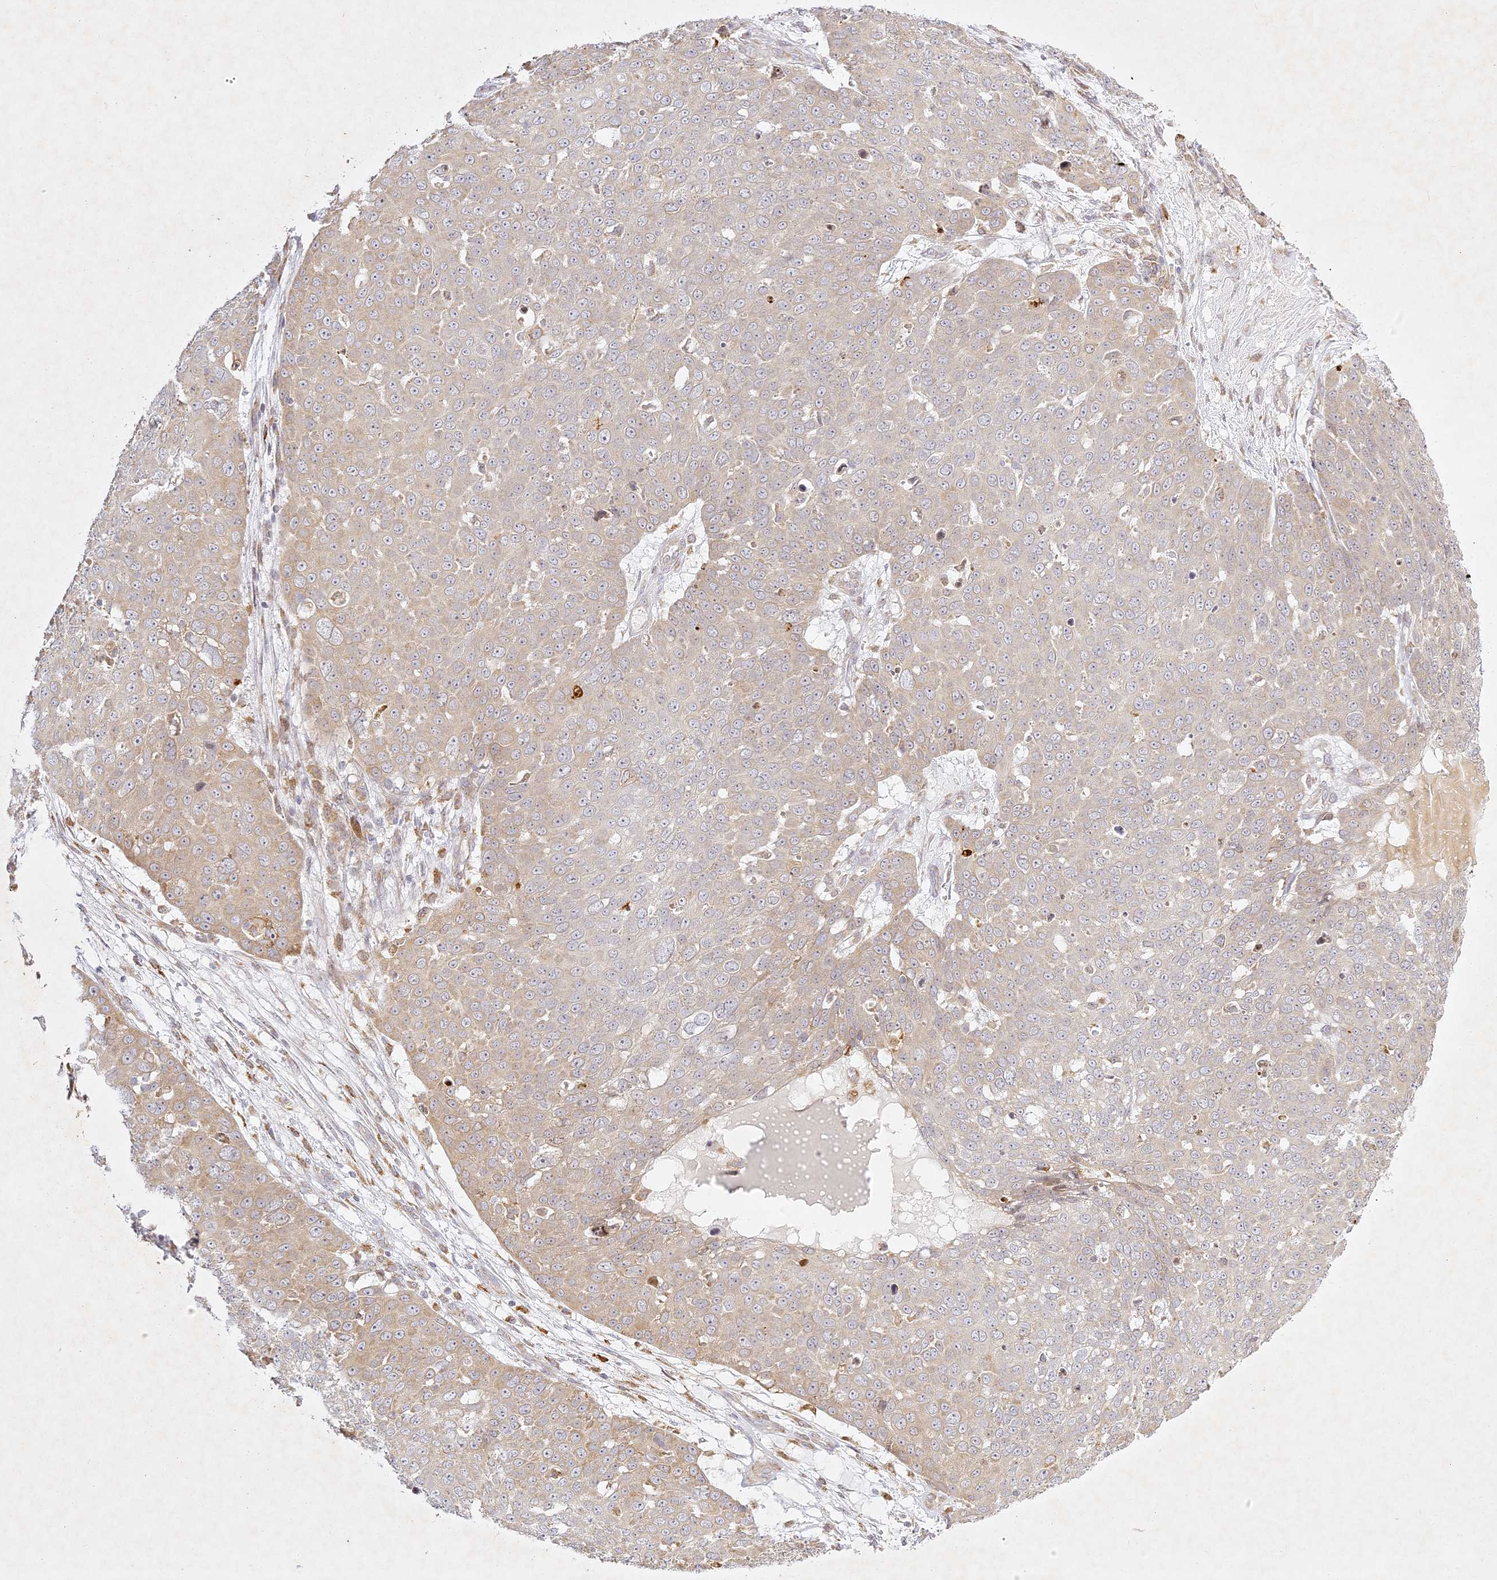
{"staining": {"intensity": "weak", "quantity": "<25%", "location": "cytoplasmic/membranous"}, "tissue": "skin cancer", "cell_type": "Tumor cells", "image_type": "cancer", "snomed": [{"axis": "morphology", "description": "Squamous cell carcinoma, NOS"}, {"axis": "topography", "description": "Skin"}], "caption": "IHC of human skin cancer exhibits no staining in tumor cells.", "gene": "SLC30A5", "patient": {"sex": "male", "age": 71}}